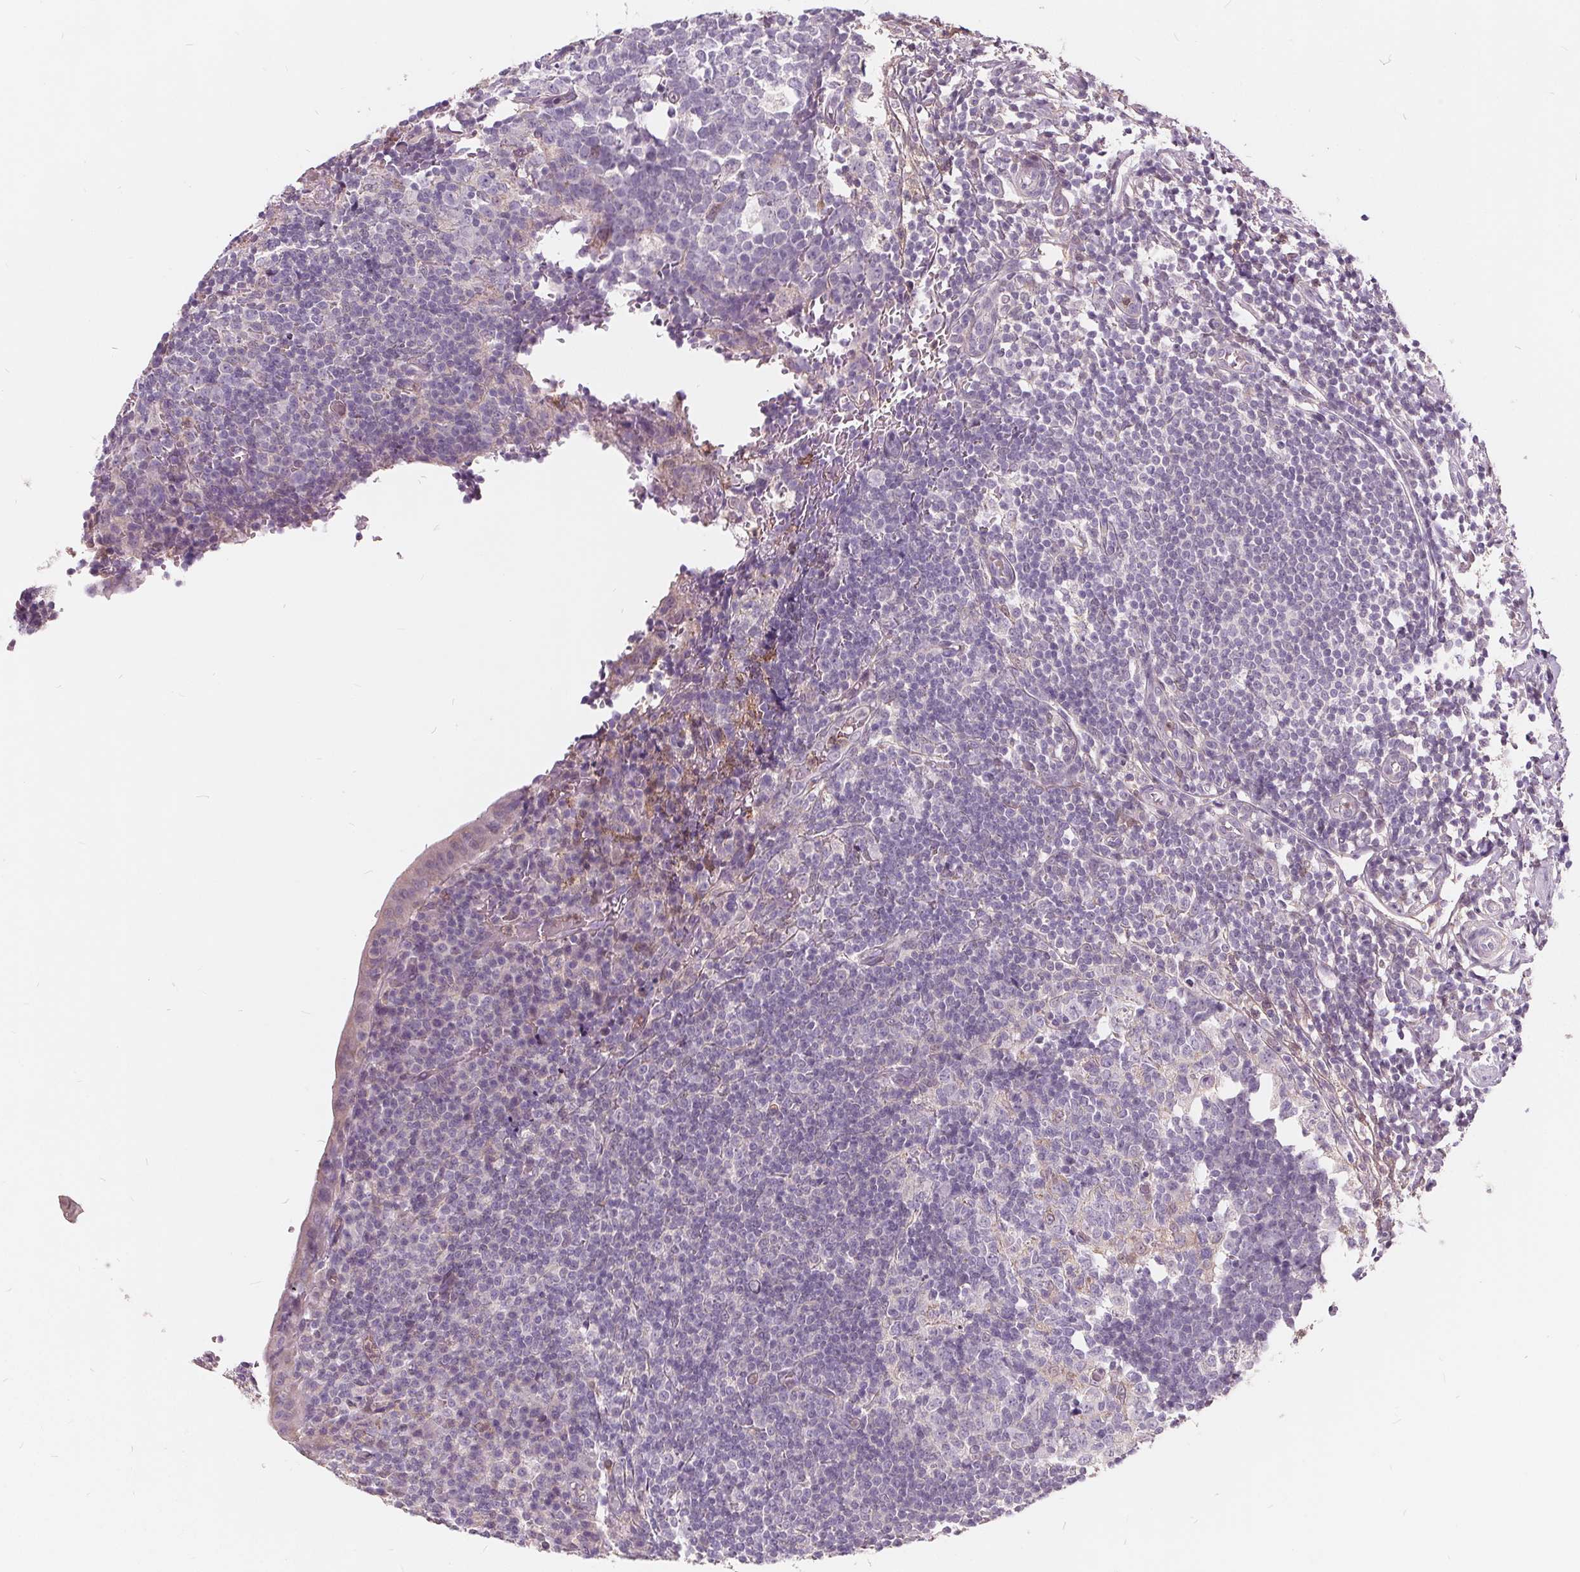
{"staining": {"intensity": "negative", "quantity": "none", "location": "none"}, "tissue": "appendix", "cell_type": "Glandular cells", "image_type": "normal", "snomed": [{"axis": "morphology", "description": "Normal tissue, NOS"}, {"axis": "topography", "description": "Appendix"}], "caption": "There is no significant staining in glandular cells of appendix. (DAB (3,3'-diaminobenzidine) immunohistochemistry (IHC) visualized using brightfield microscopy, high magnification).", "gene": "HAAO", "patient": {"sex": "male", "age": 18}}